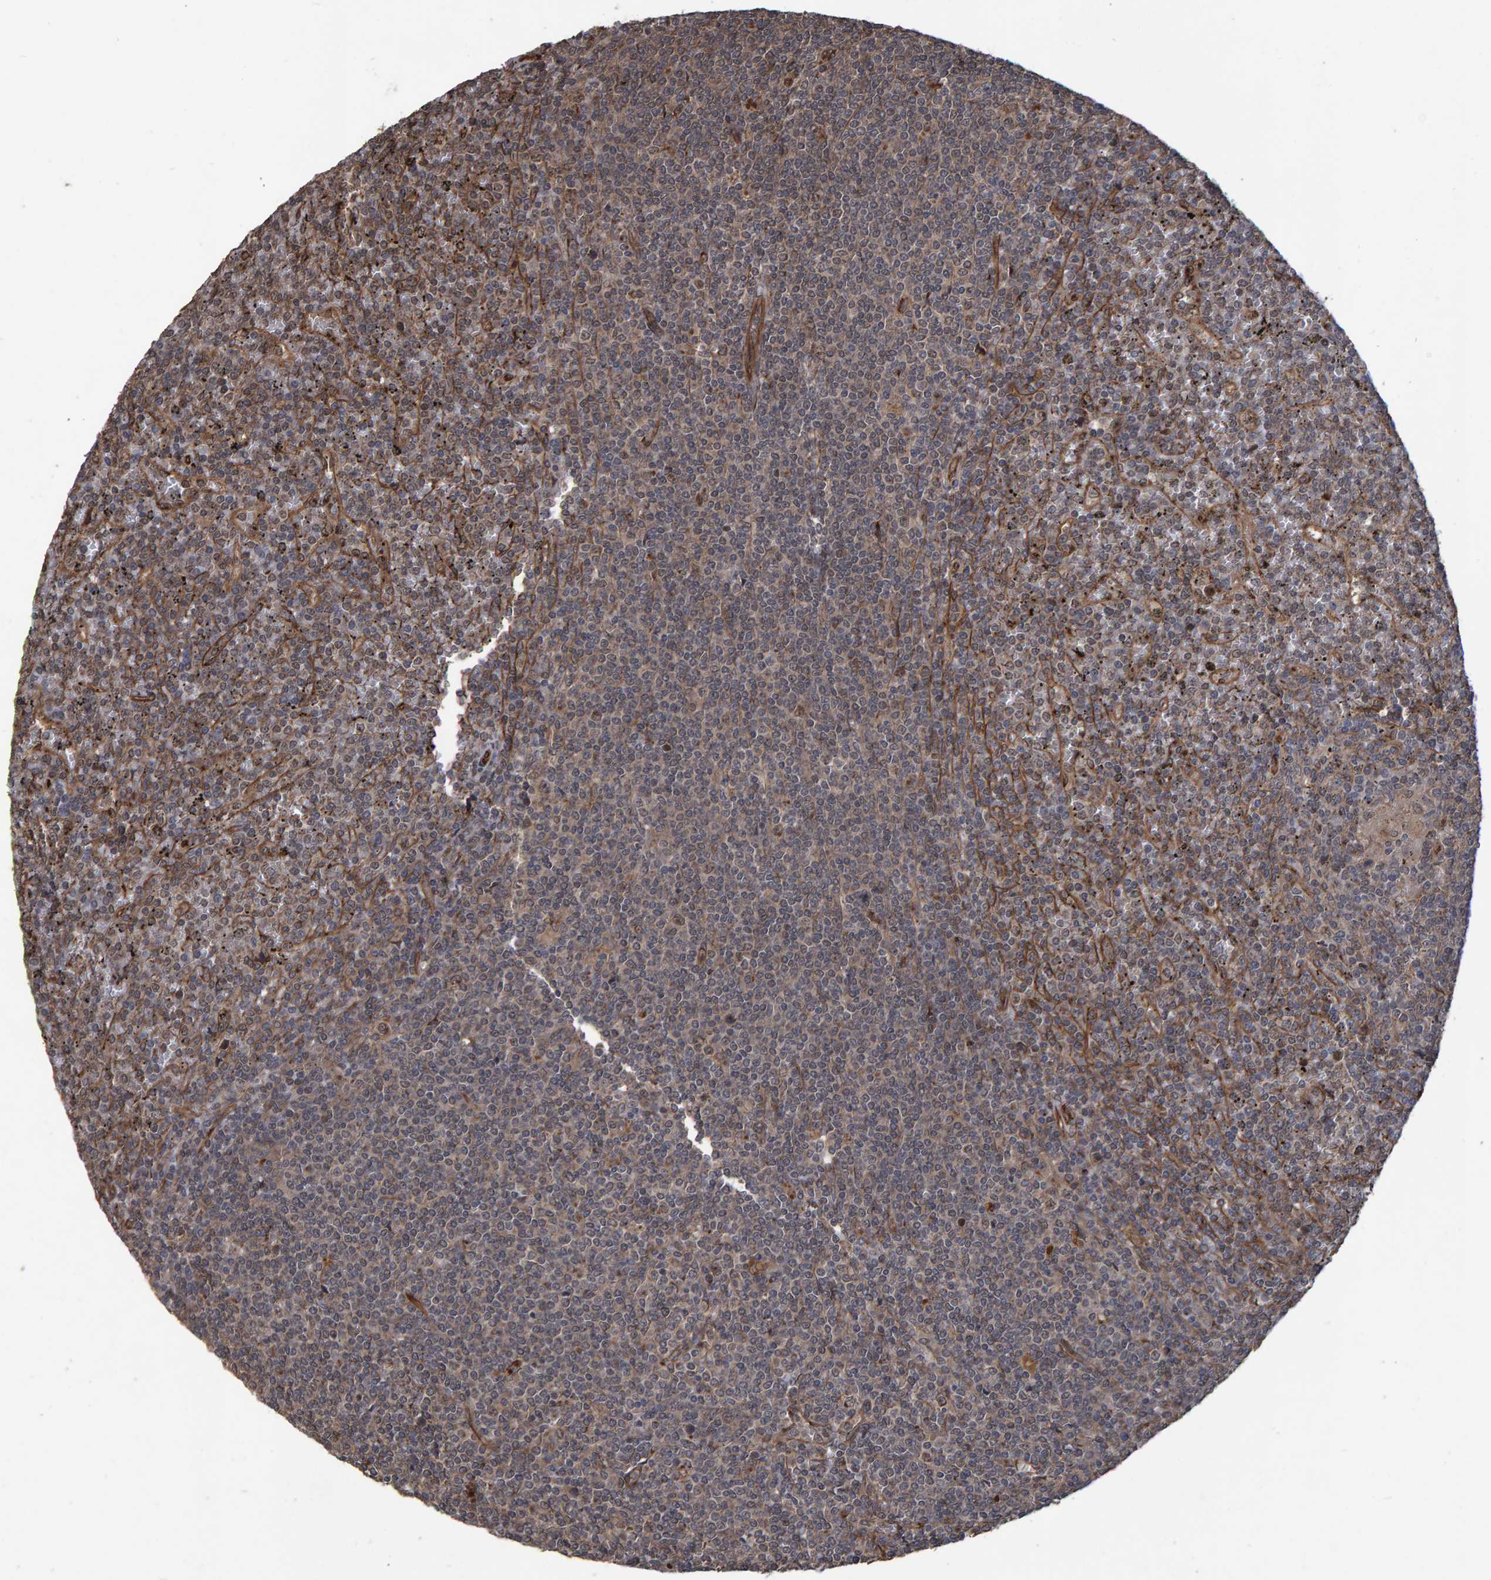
{"staining": {"intensity": "weak", "quantity": "25%-75%", "location": "cytoplasmic/membranous,nuclear"}, "tissue": "lymphoma", "cell_type": "Tumor cells", "image_type": "cancer", "snomed": [{"axis": "morphology", "description": "Malignant lymphoma, non-Hodgkin's type, Low grade"}, {"axis": "topography", "description": "Spleen"}], "caption": "A brown stain highlights weak cytoplasmic/membranous and nuclear positivity of a protein in malignant lymphoma, non-Hodgkin's type (low-grade) tumor cells.", "gene": "TRIM68", "patient": {"sex": "female", "age": 19}}